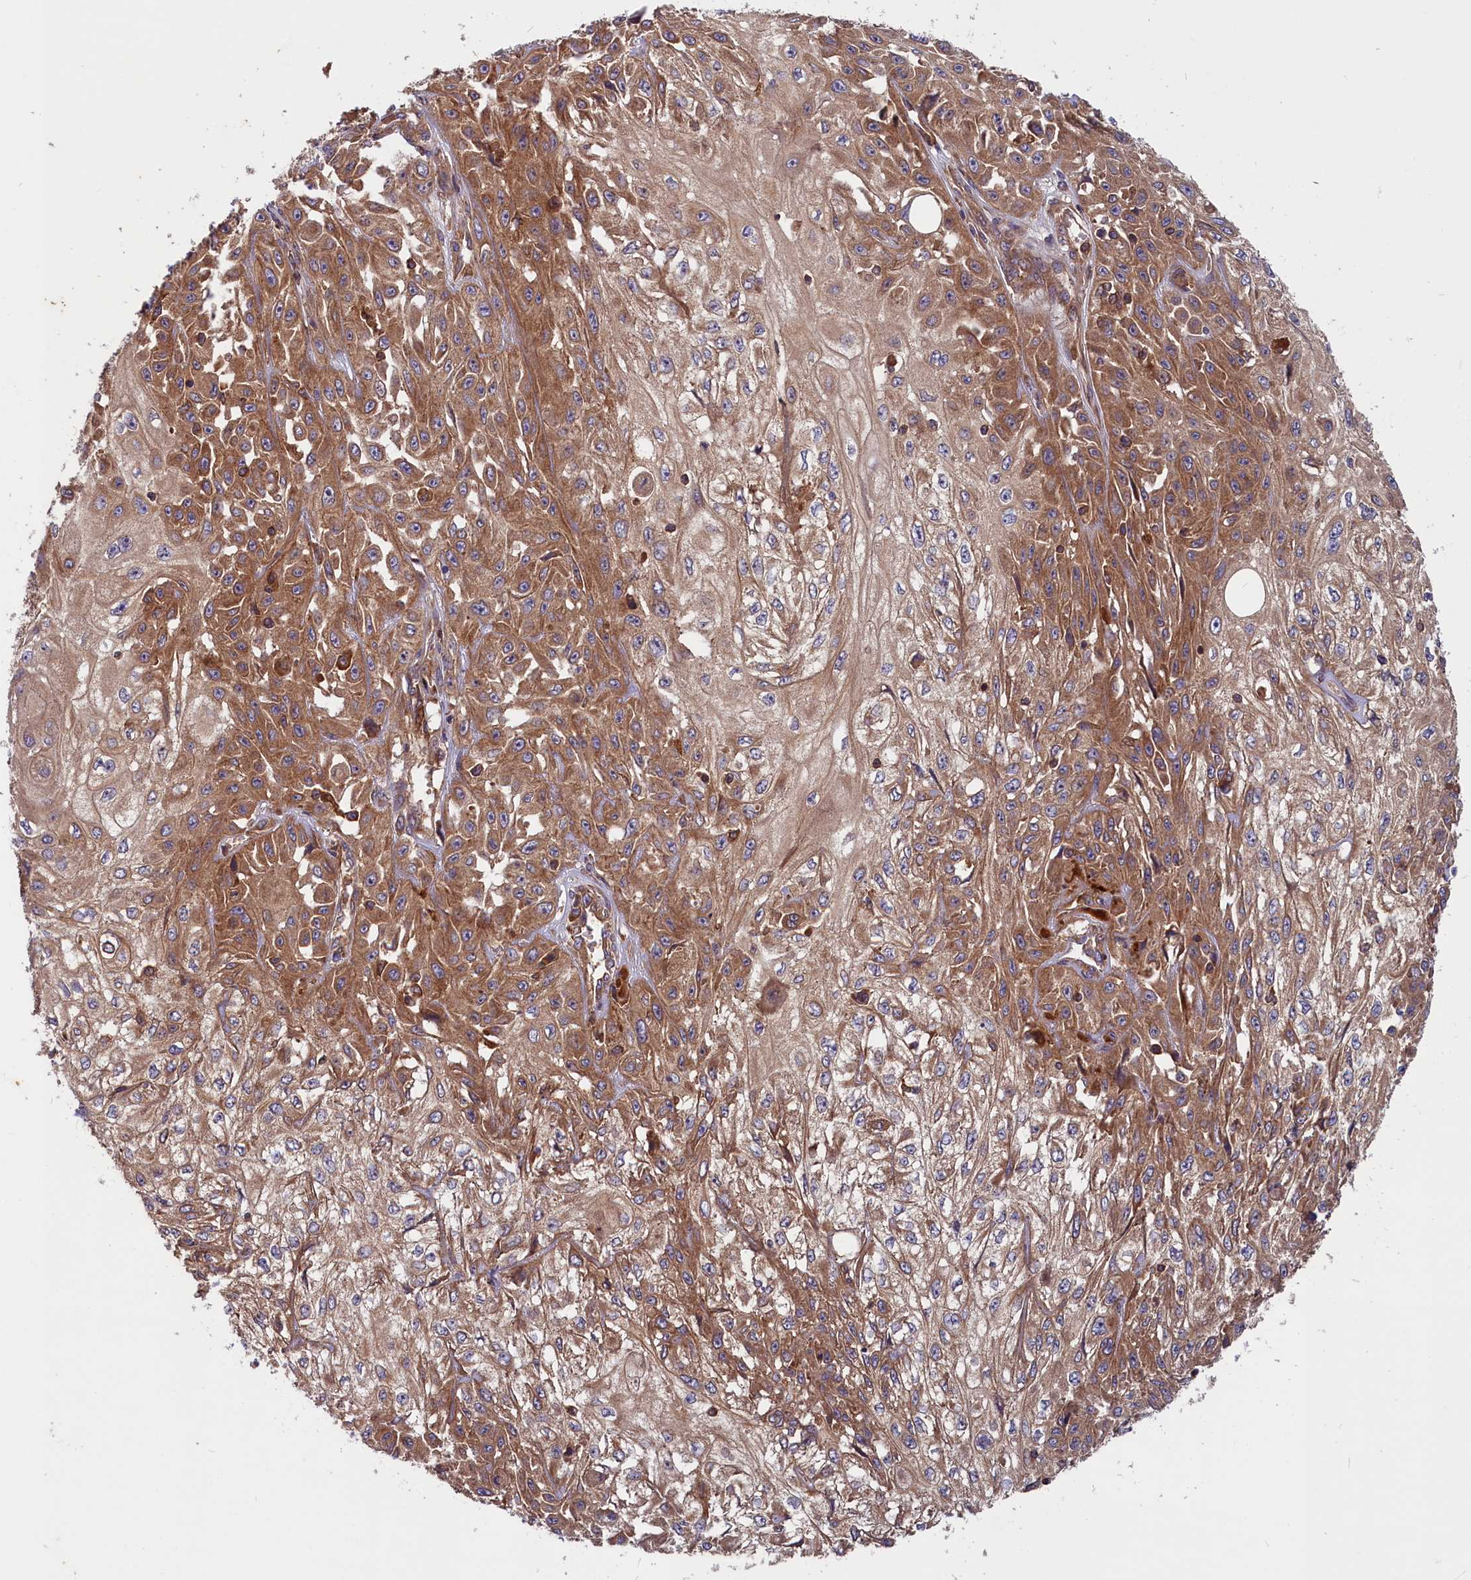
{"staining": {"intensity": "moderate", "quantity": ">75%", "location": "cytoplasmic/membranous"}, "tissue": "skin cancer", "cell_type": "Tumor cells", "image_type": "cancer", "snomed": [{"axis": "morphology", "description": "Squamous cell carcinoma, NOS"}, {"axis": "morphology", "description": "Squamous cell carcinoma, metastatic, NOS"}, {"axis": "topography", "description": "Skin"}, {"axis": "topography", "description": "Lymph node"}], "caption": "High-magnification brightfield microscopy of skin cancer stained with DAB (brown) and counterstained with hematoxylin (blue). tumor cells exhibit moderate cytoplasmic/membranous expression is seen in approximately>75% of cells.", "gene": "MYO9B", "patient": {"sex": "male", "age": 75}}